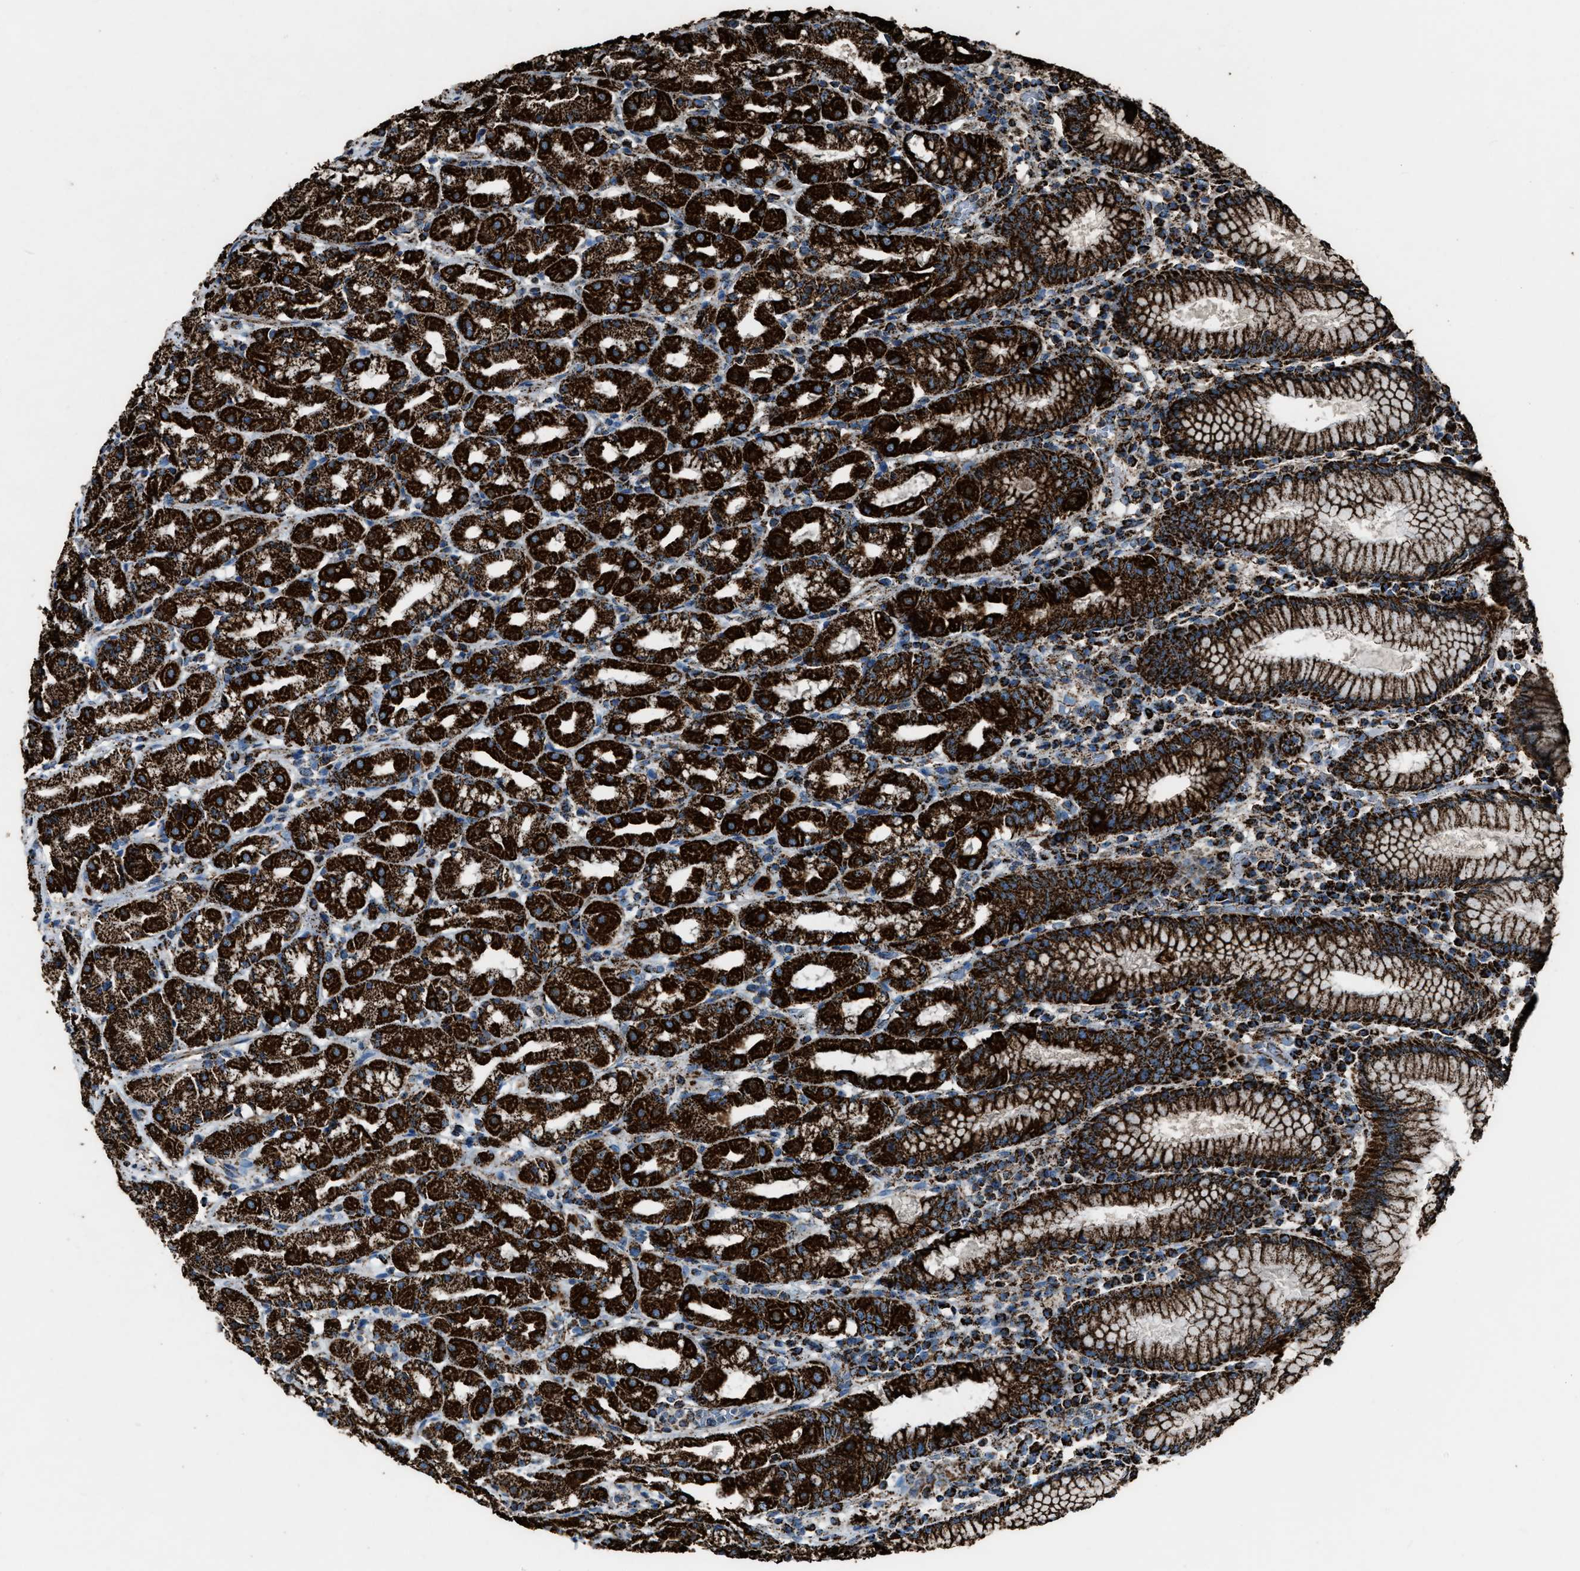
{"staining": {"intensity": "strong", "quantity": ">75%", "location": "cytoplasmic/membranous"}, "tissue": "stomach", "cell_type": "Glandular cells", "image_type": "normal", "snomed": [{"axis": "morphology", "description": "Normal tissue, NOS"}, {"axis": "topography", "description": "Stomach"}, {"axis": "topography", "description": "Stomach, lower"}], "caption": "Protein positivity by IHC shows strong cytoplasmic/membranous expression in about >75% of glandular cells in unremarkable stomach.", "gene": "MDH2", "patient": {"sex": "female", "age": 56}}